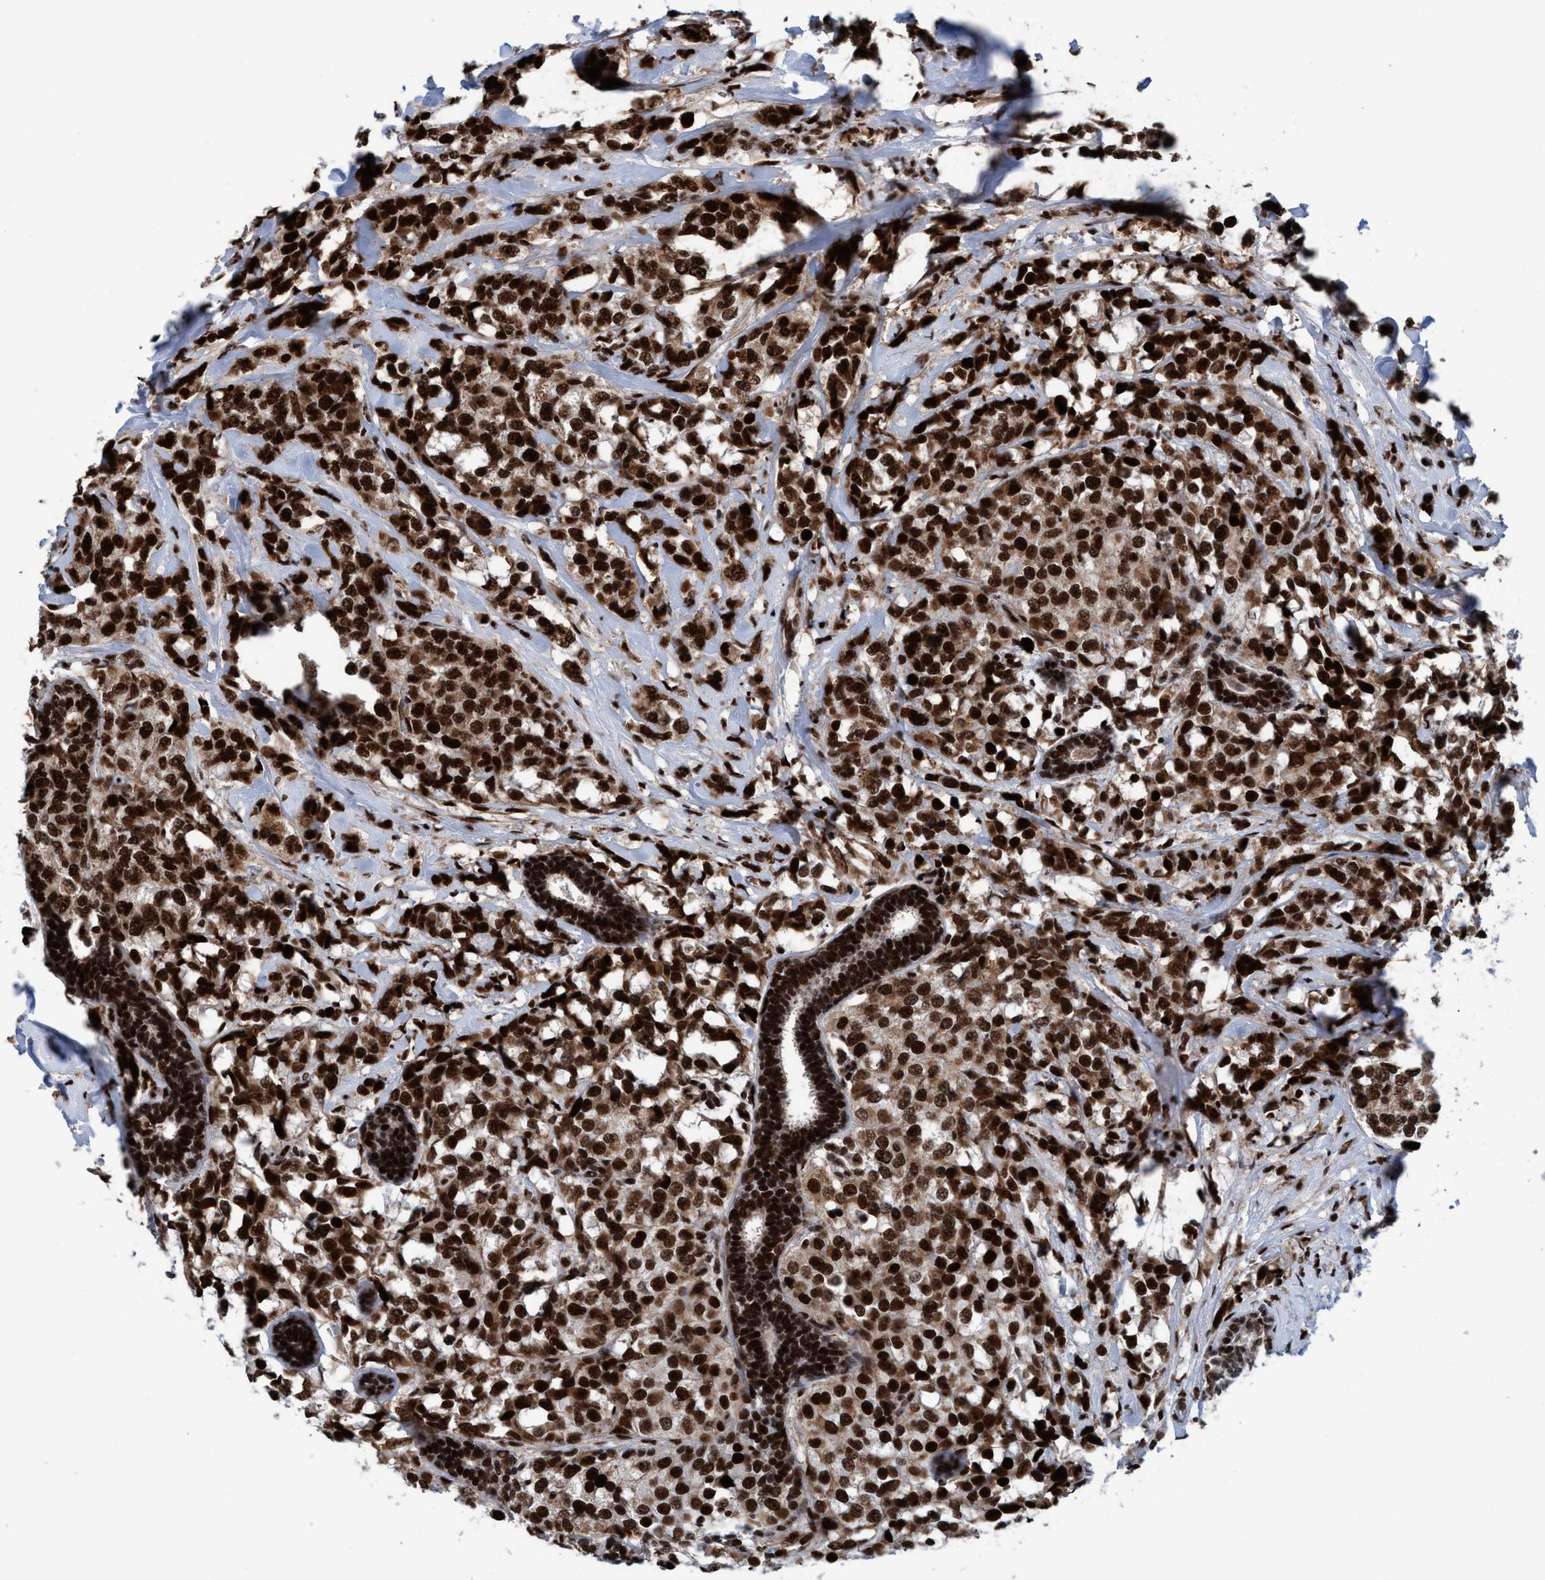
{"staining": {"intensity": "strong", "quantity": ">75%", "location": "cytoplasmic/membranous,nuclear"}, "tissue": "breast cancer", "cell_type": "Tumor cells", "image_type": "cancer", "snomed": [{"axis": "morphology", "description": "Lobular carcinoma"}, {"axis": "topography", "description": "Breast"}], "caption": "This image reveals lobular carcinoma (breast) stained with immunohistochemistry to label a protein in brown. The cytoplasmic/membranous and nuclear of tumor cells show strong positivity for the protein. Nuclei are counter-stained blue.", "gene": "TOPBP1", "patient": {"sex": "female", "age": 59}}